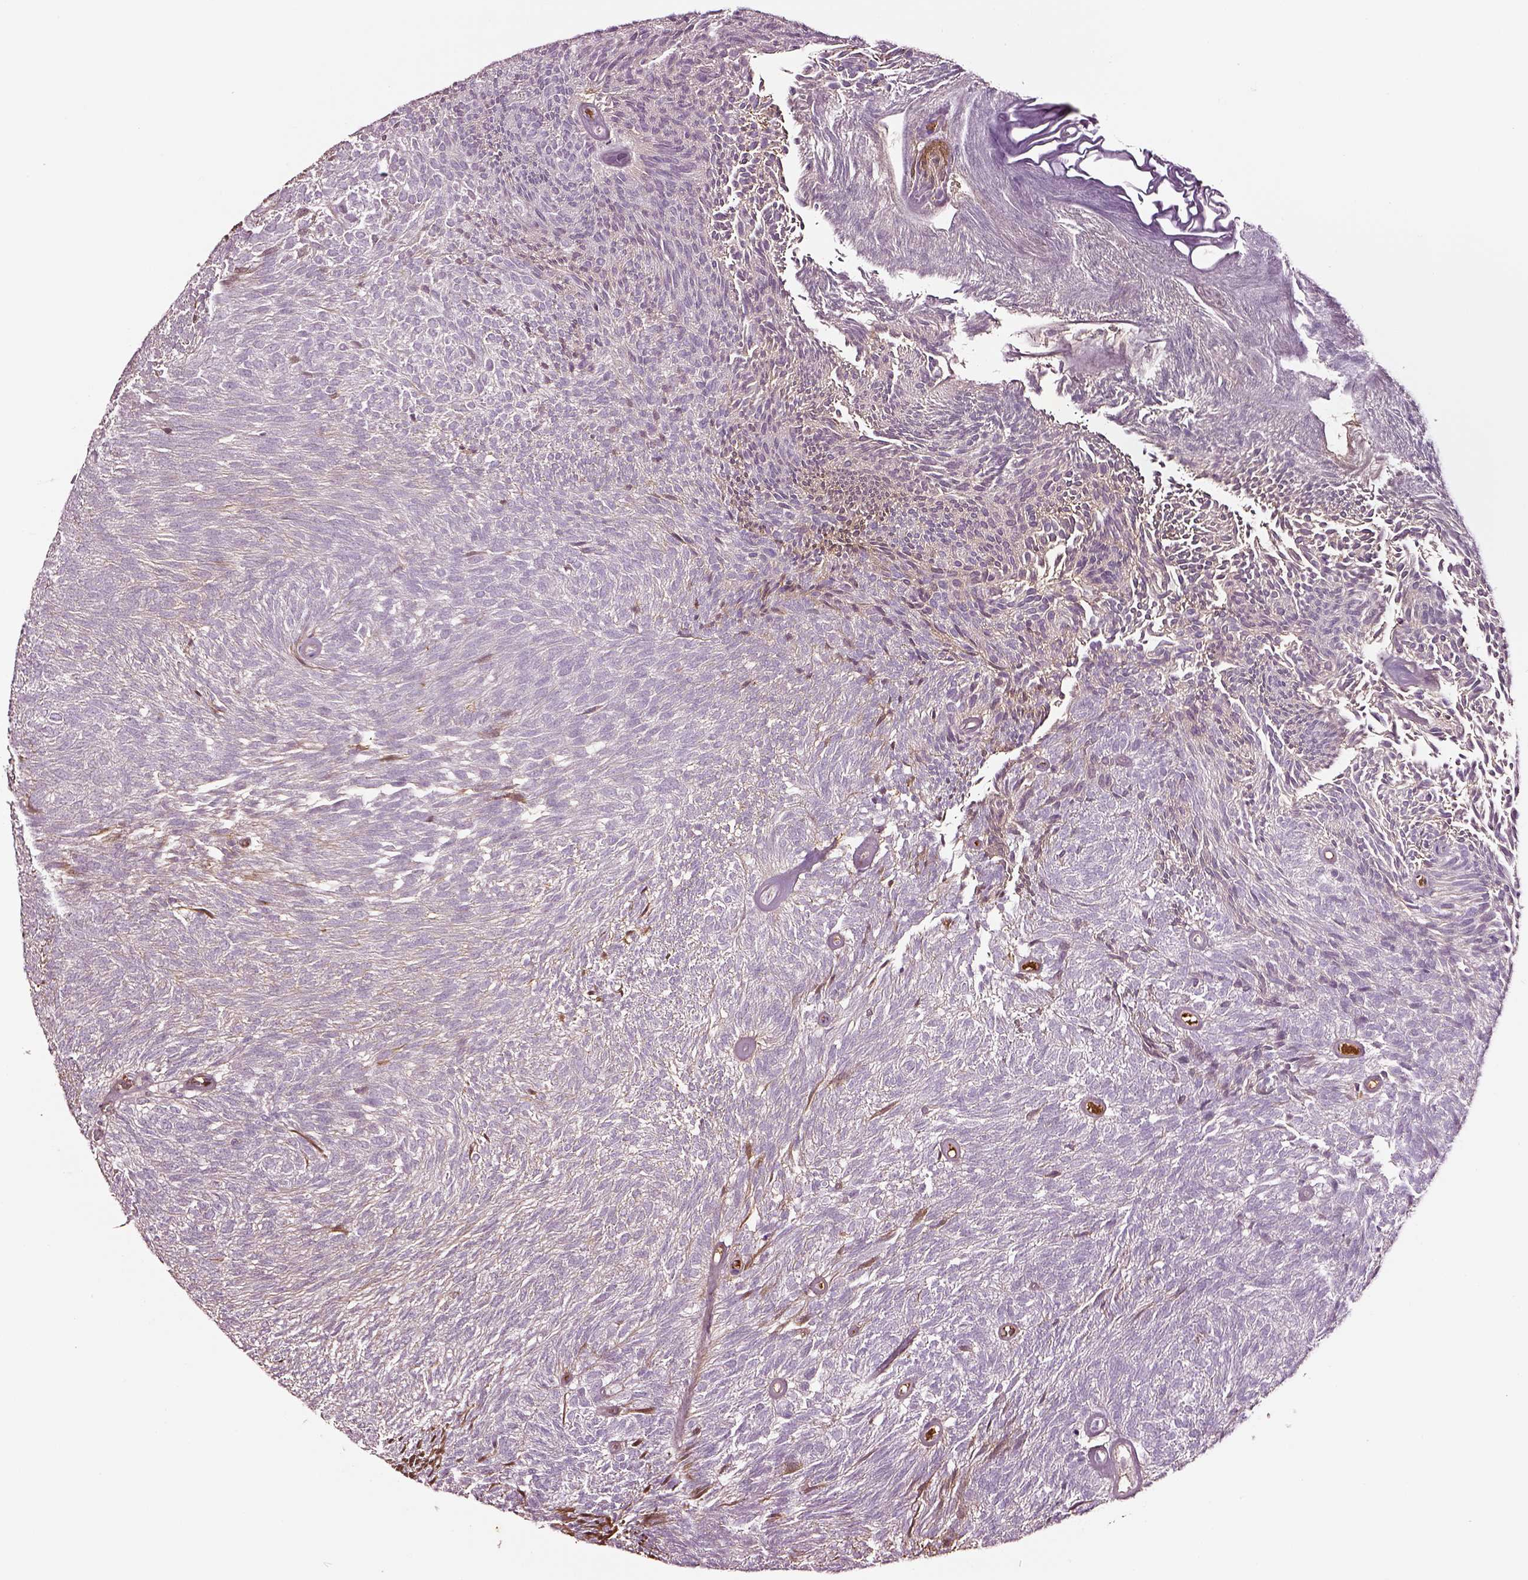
{"staining": {"intensity": "negative", "quantity": "none", "location": "none"}, "tissue": "urothelial cancer", "cell_type": "Tumor cells", "image_type": "cancer", "snomed": [{"axis": "morphology", "description": "Urothelial carcinoma, Low grade"}, {"axis": "topography", "description": "Urinary bladder"}], "caption": "Image shows no significant protein expression in tumor cells of urothelial cancer.", "gene": "TF", "patient": {"sex": "male", "age": 77}}